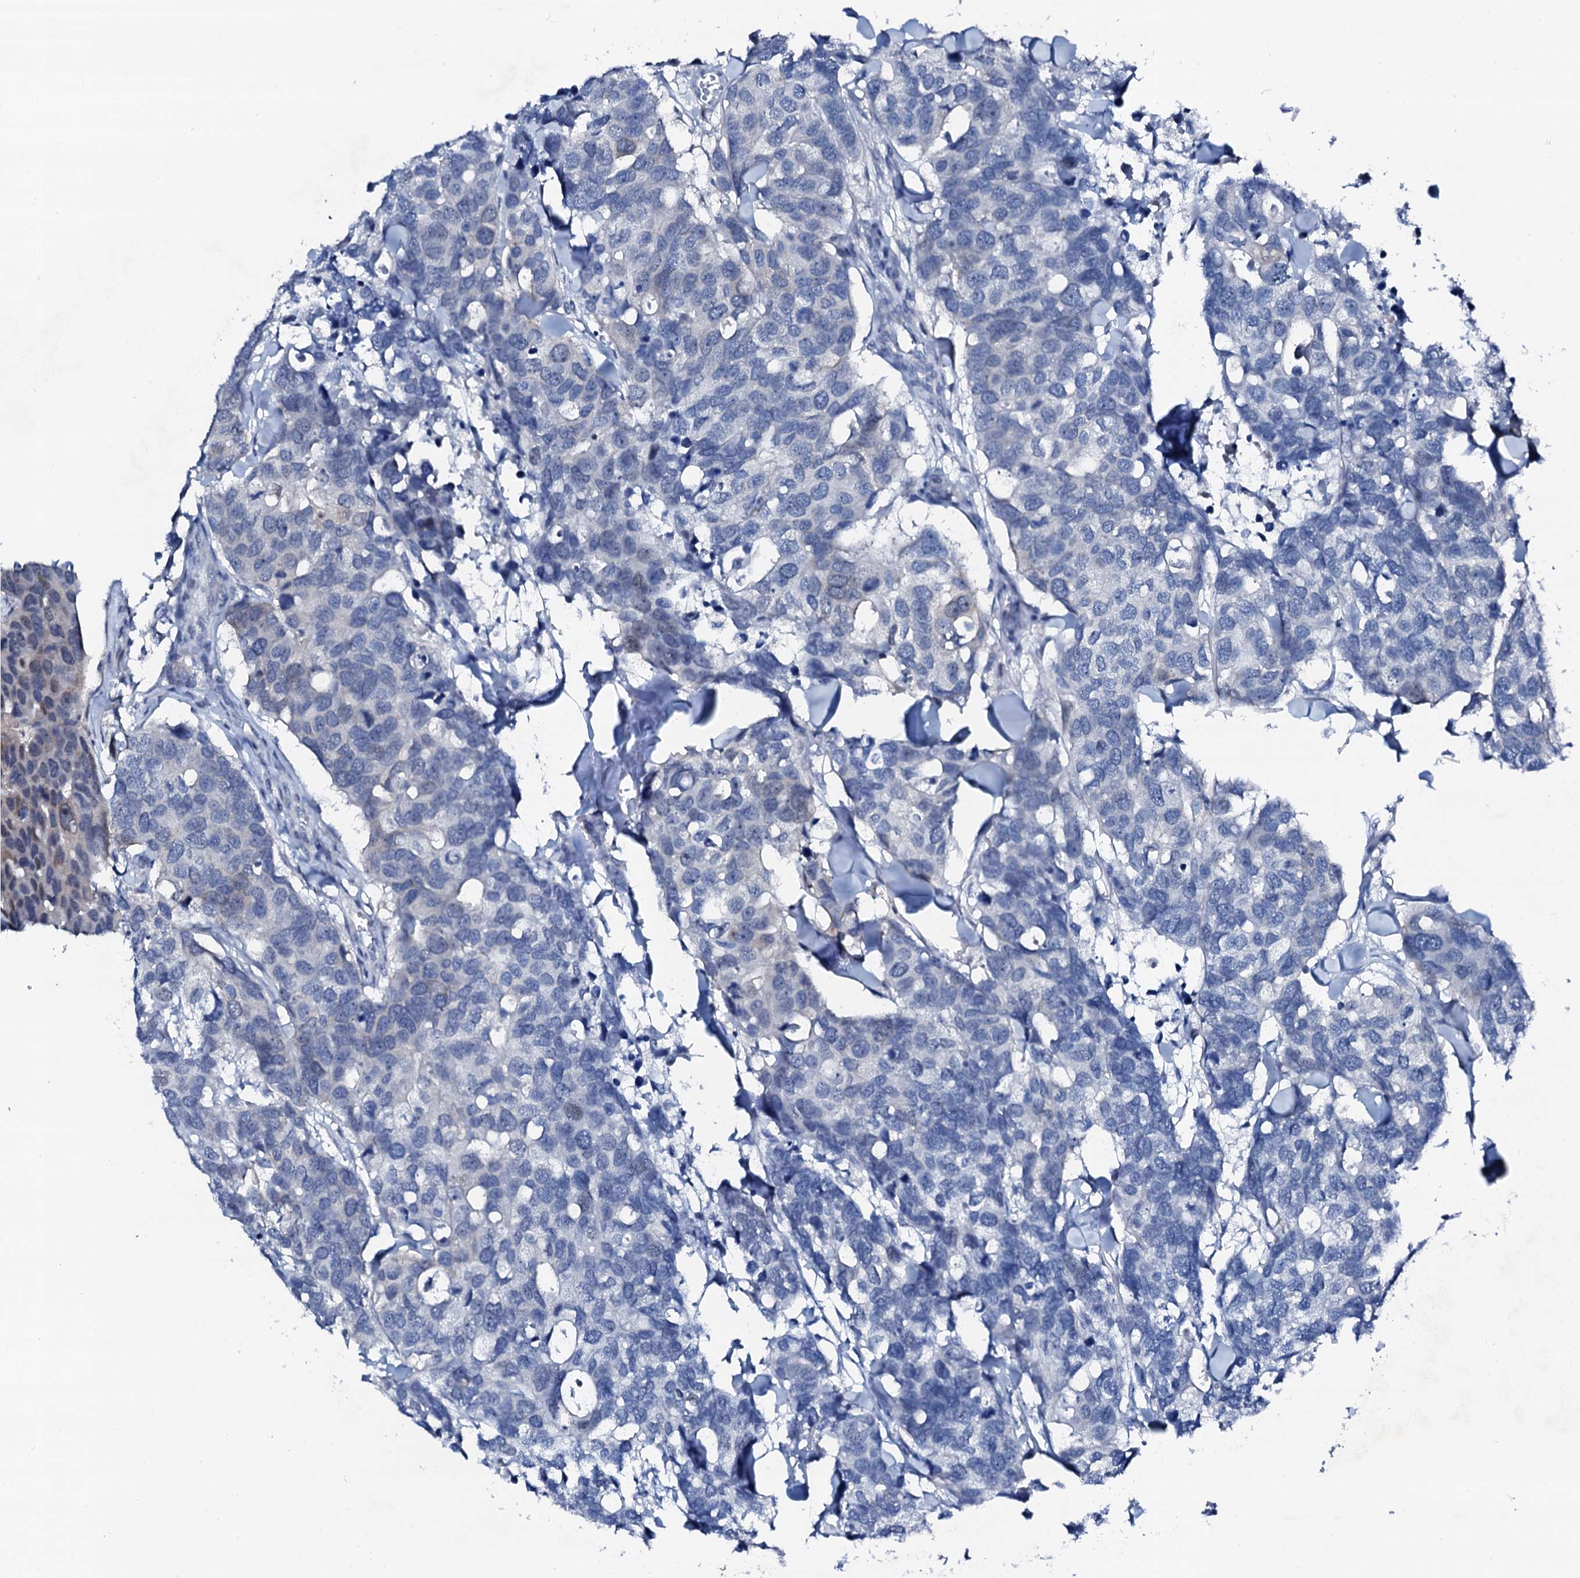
{"staining": {"intensity": "negative", "quantity": "none", "location": "none"}, "tissue": "breast cancer", "cell_type": "Tumor cells", "image_type": "cancer", "snomed": [{"axis": "morphology", "description": "Duct carcinoma"}, {"axis": "topography", "description": "Breast"}], "caption": "This is an immunohistochemistry micrograph of human breast cancer (intraductal carcinoma). There is no expression in tumor cells.", "gene": "TRAFD1", "patient": {"sex": "female", "age": 83}}